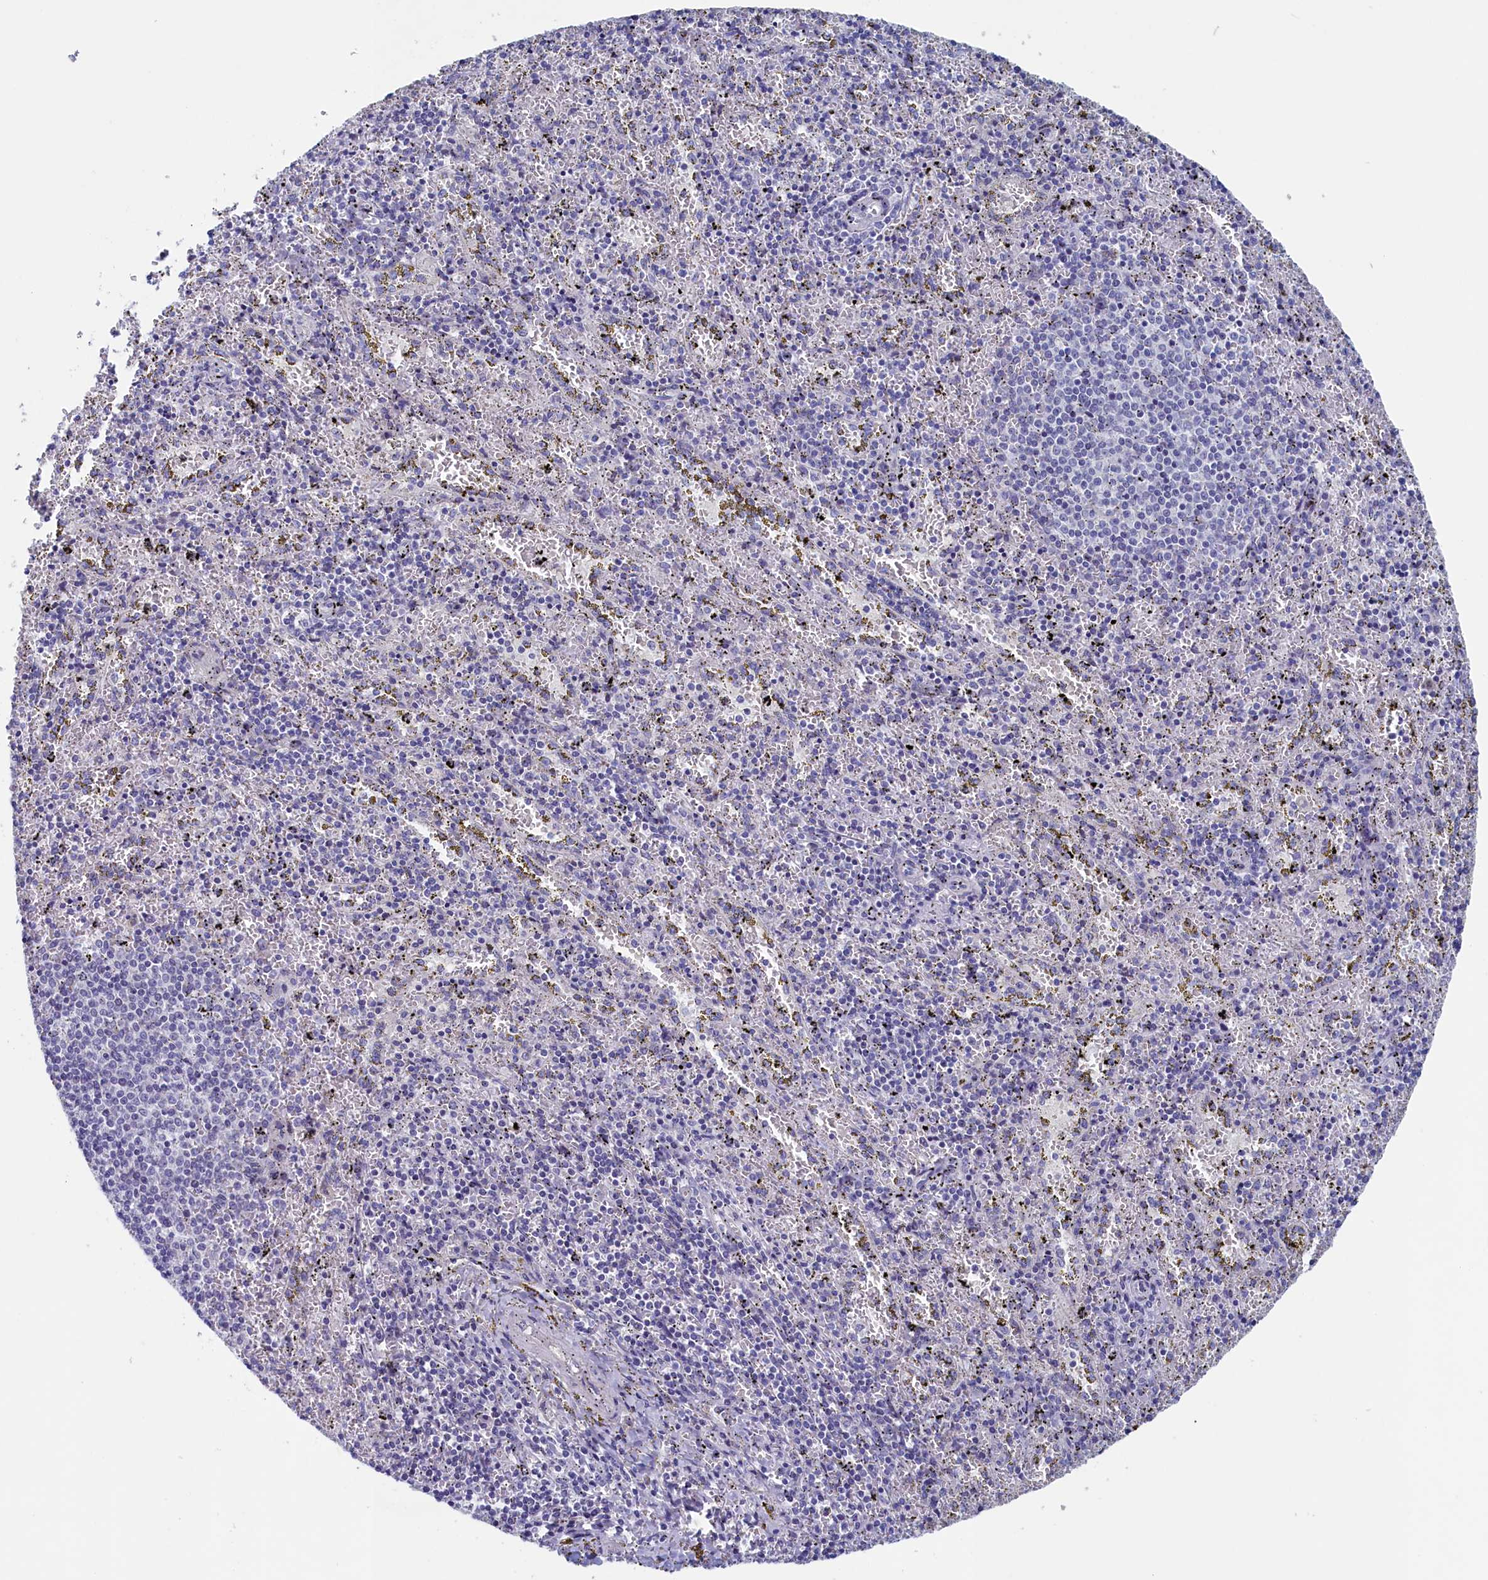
{"staining": {"intensity": "negative", "quantity": "none", "location": "none"}, "tissue": "spleen", "cell_type": "Cells in red pulp", "image_type": "normal", "snomed": [{"axis": "morphology", "description": "Normal tissue, NOS"}, {"axis": "topography", "description": "Spleen"}], "caption": "Immunohistochemical staining of unremarkable human spleen displays no significant staining in cells in red pulp.", "gene": "WDR76", "patient": {"sex": "male", "age": 11}}